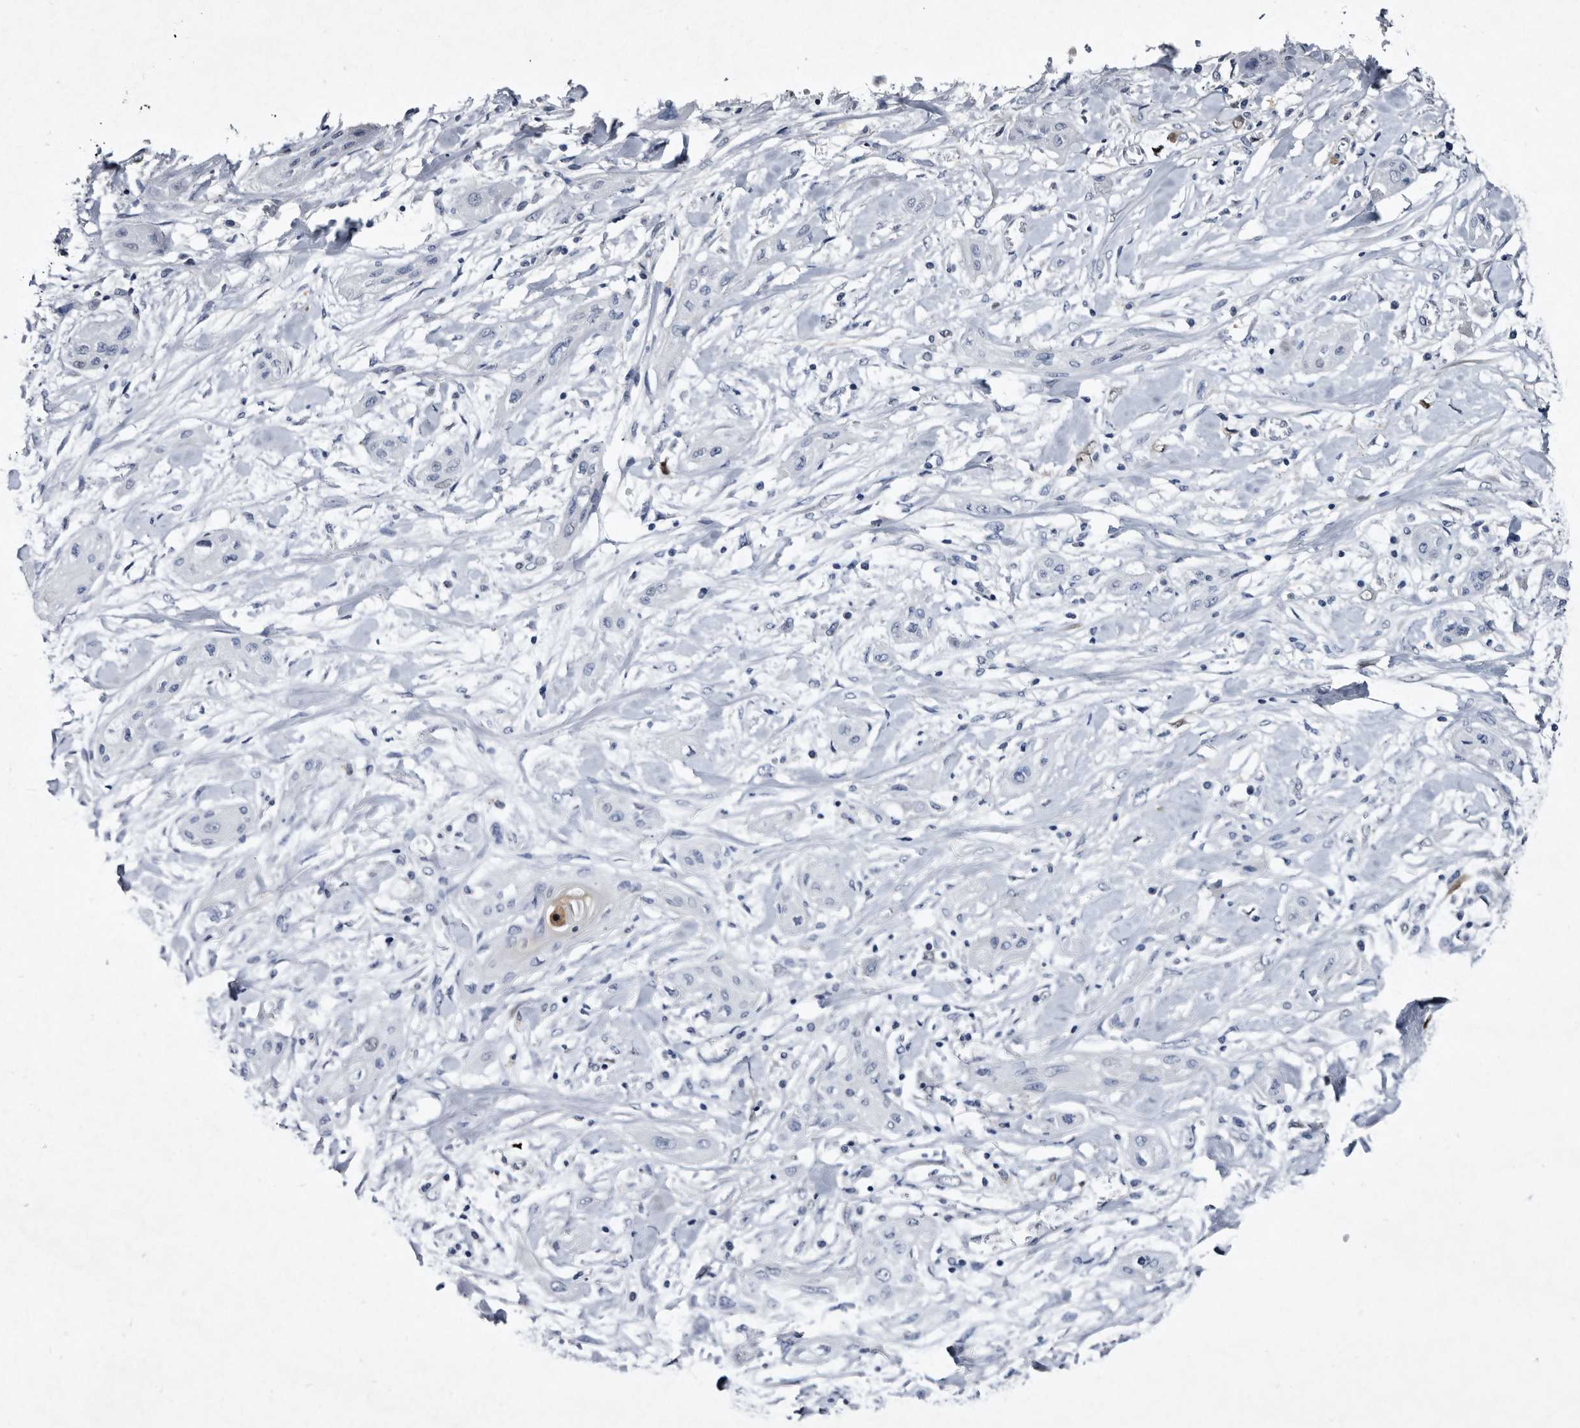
{"staining": {"intensity": "negative", "quantity": "none", "location": "none"}, "tissue": "lung cancer", "cell_type": "Tumor cells", "image_type": "cancer", "snomed": [{"axis": "morphology", "description": "Squamous cell carcinoma, NOS"}, {"axis": "topography", "description": "Lung"}], "caption": "Immunohistochemistry photomicrograph of neoplastic tissue: squamous cell carcinoma (lung) stained with DAB (3,3'-diaminobenzidine) shows no significant protein staining in tumor cells. (Immunohistochemistry, brightfield microscopy, high magnification).", "gene": "SERPINB8", "patient": {"sex": "female", "age": 47}}